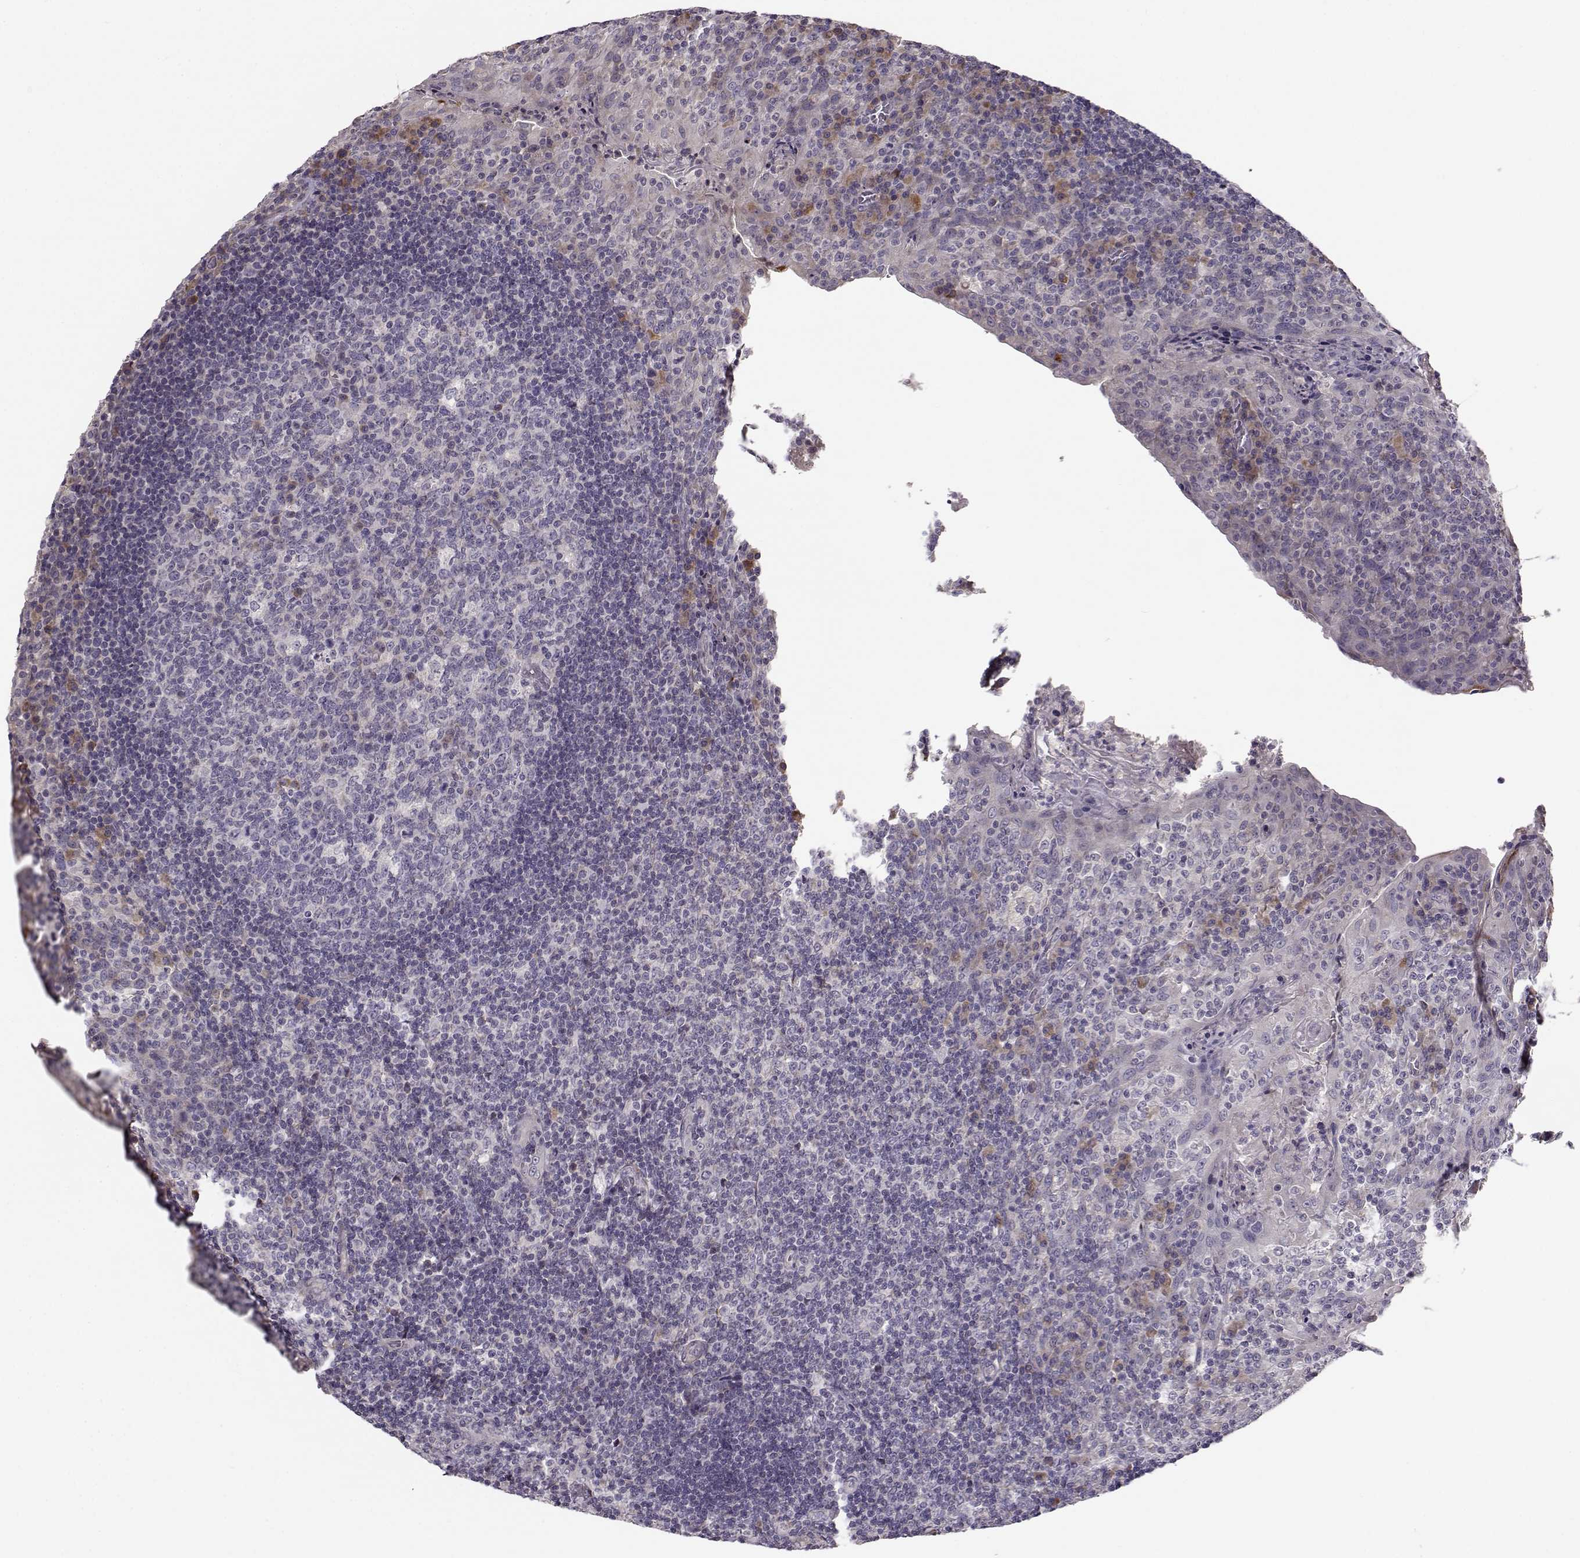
{"staining": {"intensity": "negative", "quantity": "none", "location": "none"}, "tissue": "tonsil", "cell_type": "Germinal center cells", "image_type": "normal", "snomed": [{"axis": "morphology", "description": "Normal tissue, NOS"}, {"axis": "topography", "description": "Tonsil"}], "caption": "Histopathology image shows no protein staining in germinal center cells of unremarkable tonsil.", "gene": "ENTPD8", "patient": {"sex": "male", "age": 17}}